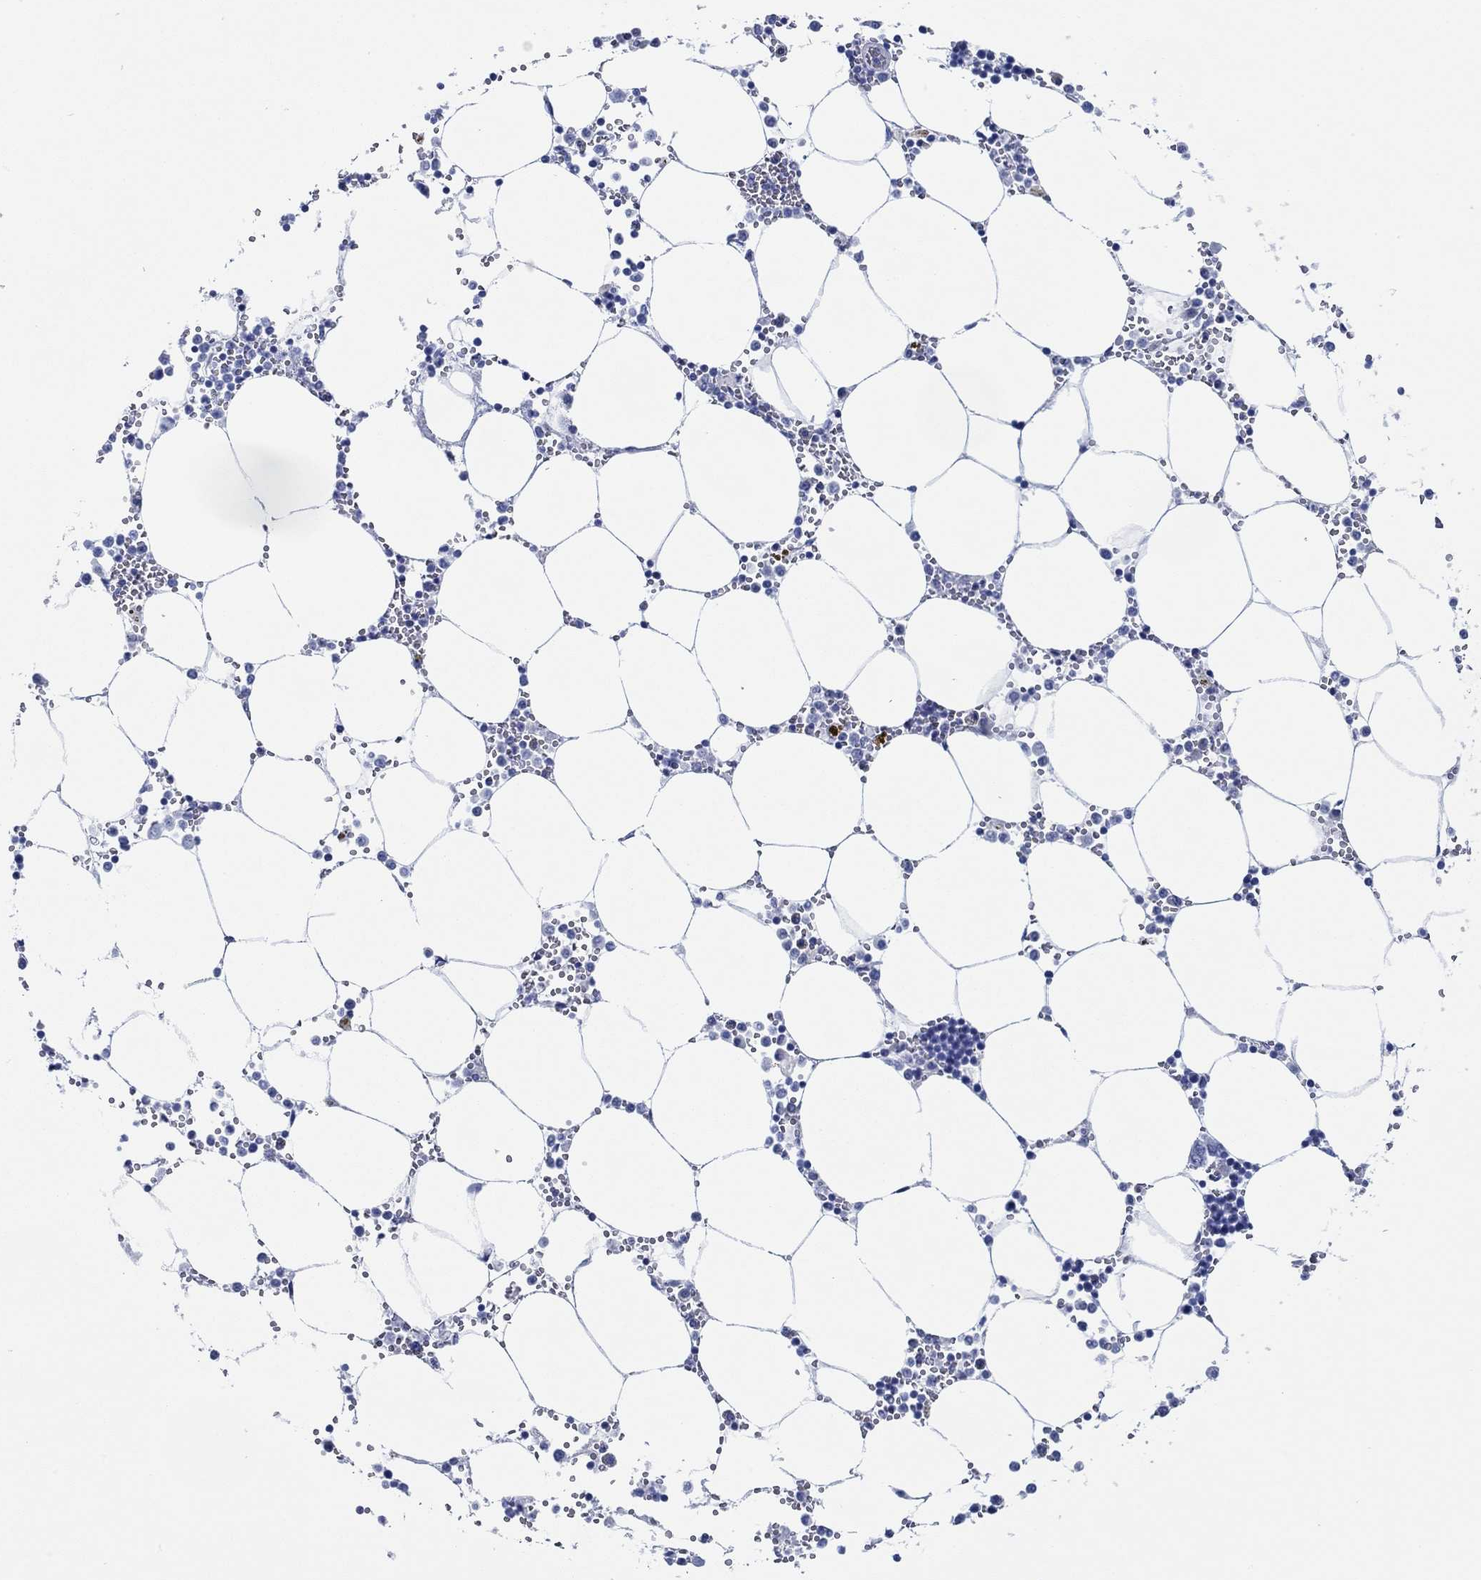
{"staining": {"intensity": "strong", "quantity": "<25%", "location": "cytoplasmic/membranous"}, "tissue": "bone marrow", "cell_type": "Hematopoietic cells", "image_type": "normal", "snomed": [{"axis": "morphology", "description": "Normal tissue, NOS"}, {"axis": "topography", "description": "Bone marrow"}], "caption": "Bone marrow stained with DAB IHC shows medium levels of strong cytoplasmic/membranous expression in approximately <25% of hematopoietic cells.", "gene": "IGFBP6", "patient": {"sex": "male", "age": 54}}